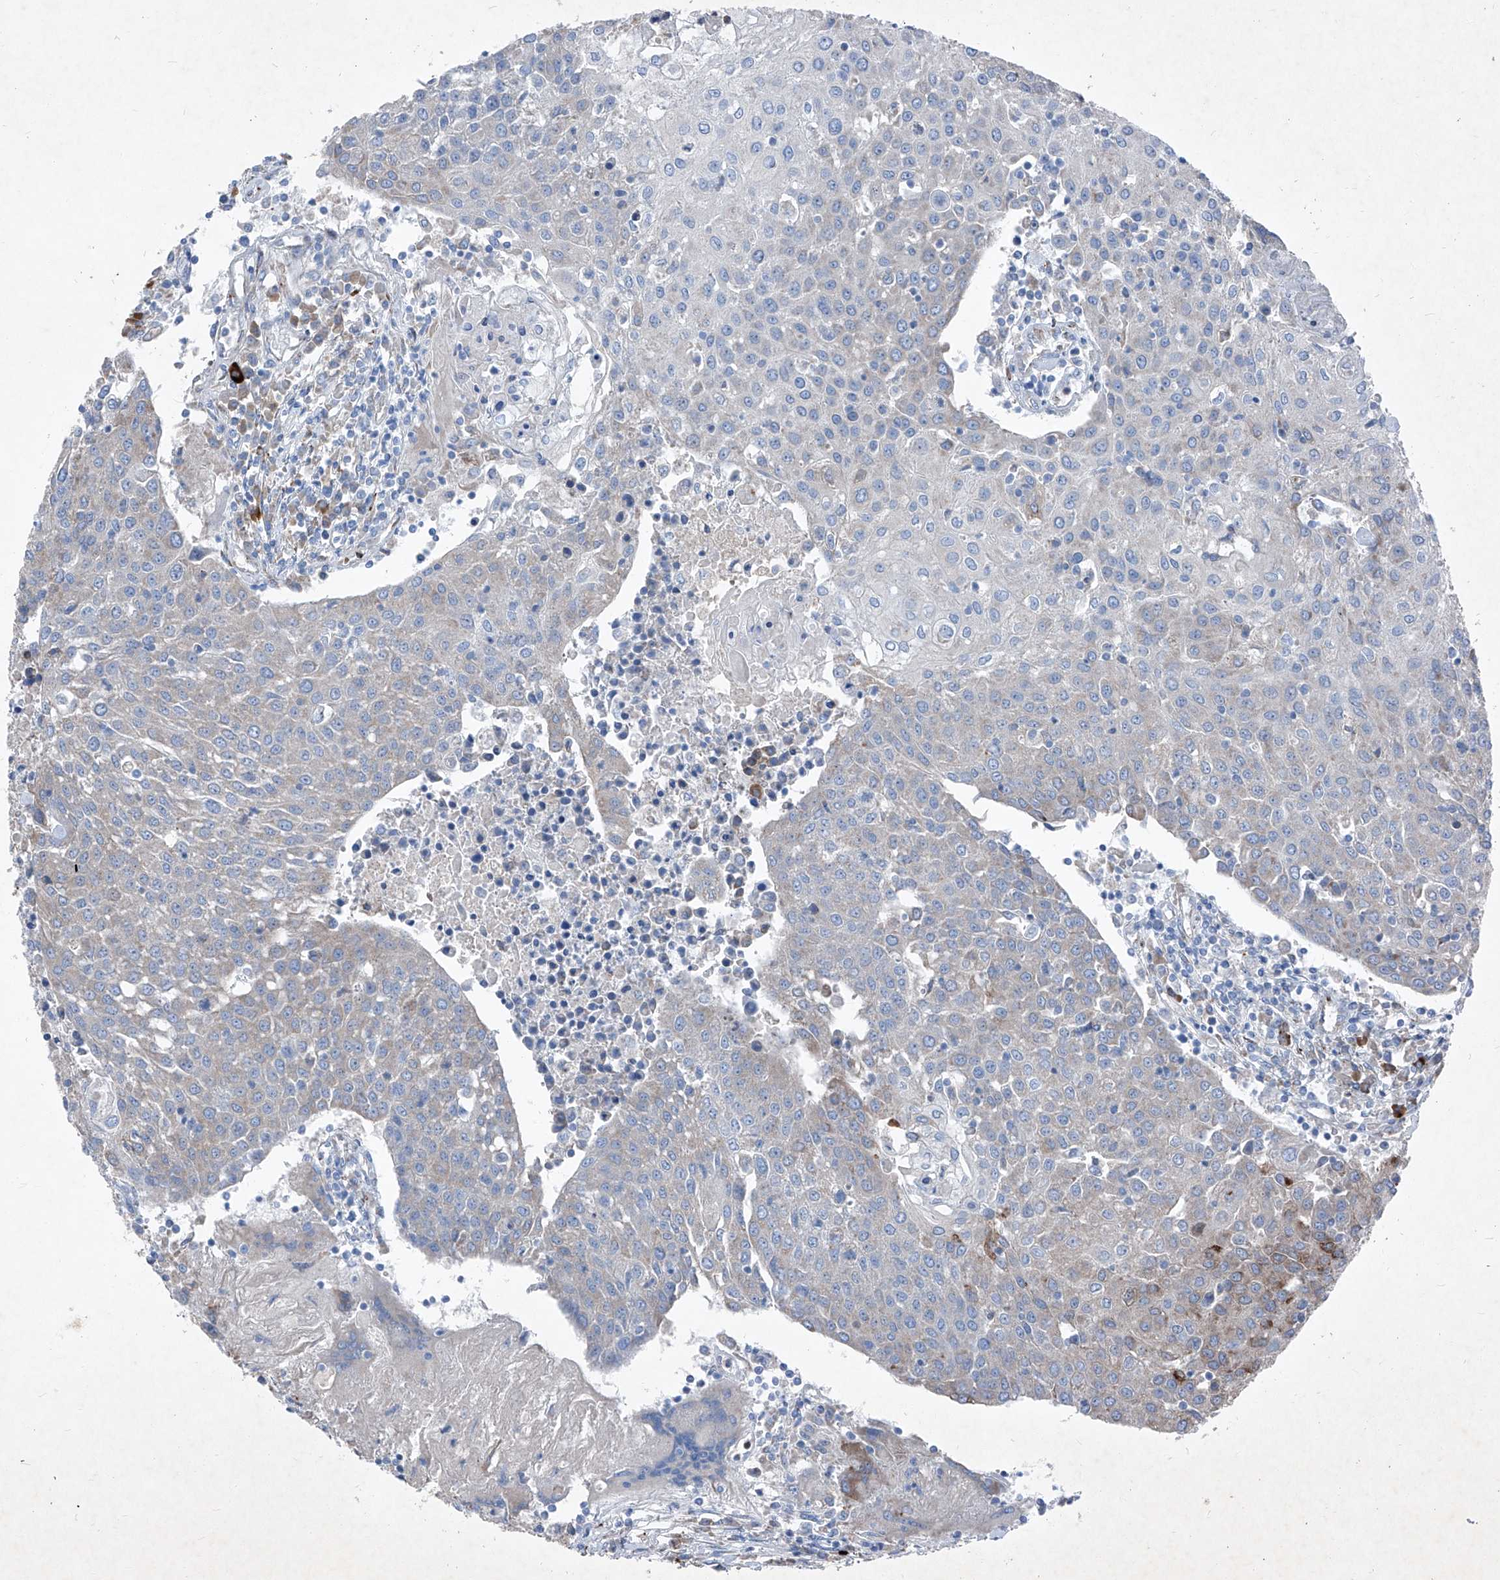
{"staining": {"intensity": "negative", "quantity": "none", "location": "none"}, "tissue": "urothelial cancer", "cell_type": "Tumor cells", "image_type": "cancer", "snomed": [{"axis": "morphology", "description": "Urothelial carcinoma, High grade"}, {"axis": "topography", "description": "Urinary bladder"}], "caption": "Tumor cells are negative for protein expression in human urothelial cancer.", "gene": "IFI27", "patient": {"sex": "female", "age": 85}}